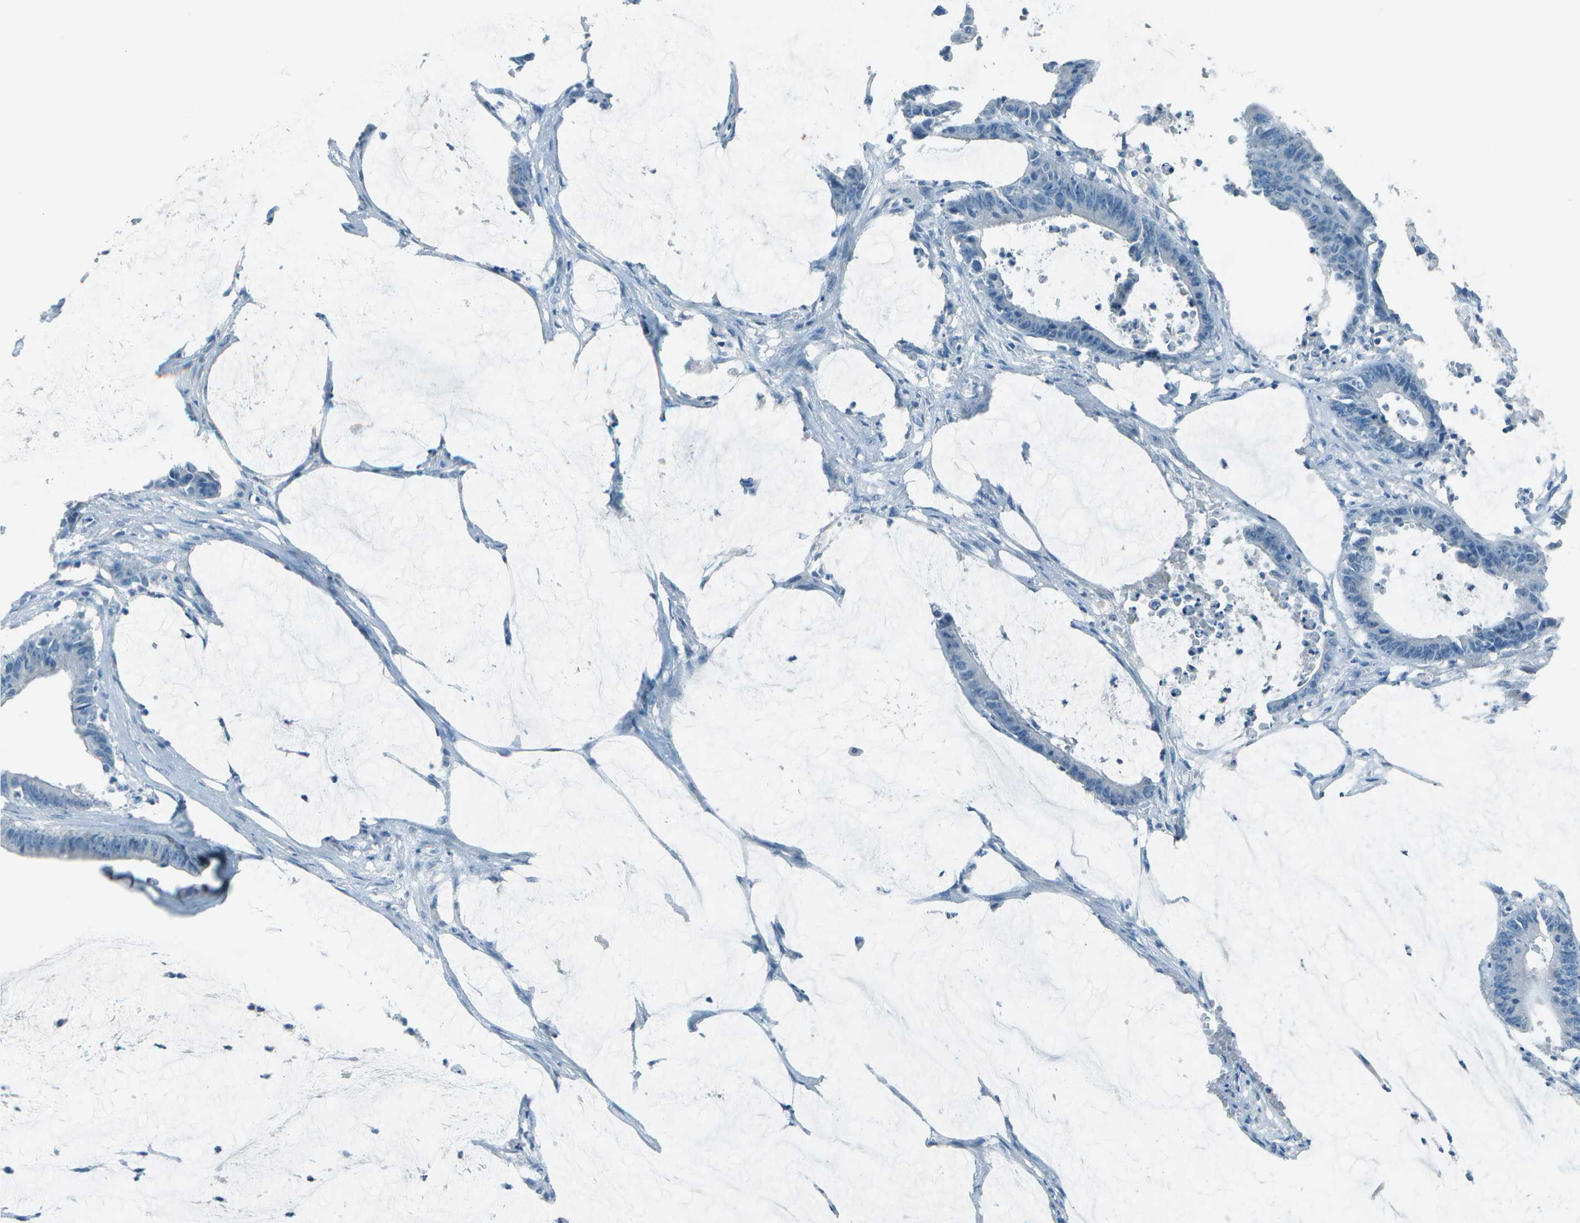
{"staining": {"intensity": "negative", "quantity": "none", "location": "none"}, "tissue": "colorectal cancer", "cell_type": "Tumor cells", "image_type": "cancer", "snomed": [{"axis": "morphology", "description": "Adenocarcinoma, NOS"}, {"axis": "topography", "description": "Rectum"}], "caption": "A high-resolution histopathology image shows immunohistochemistry (IHC) staining of colorectal cancer, which demonstrates no significant expression in tumor cells.", "gene": "FGF1", "patient": {"sex": "female", "age": 66}}